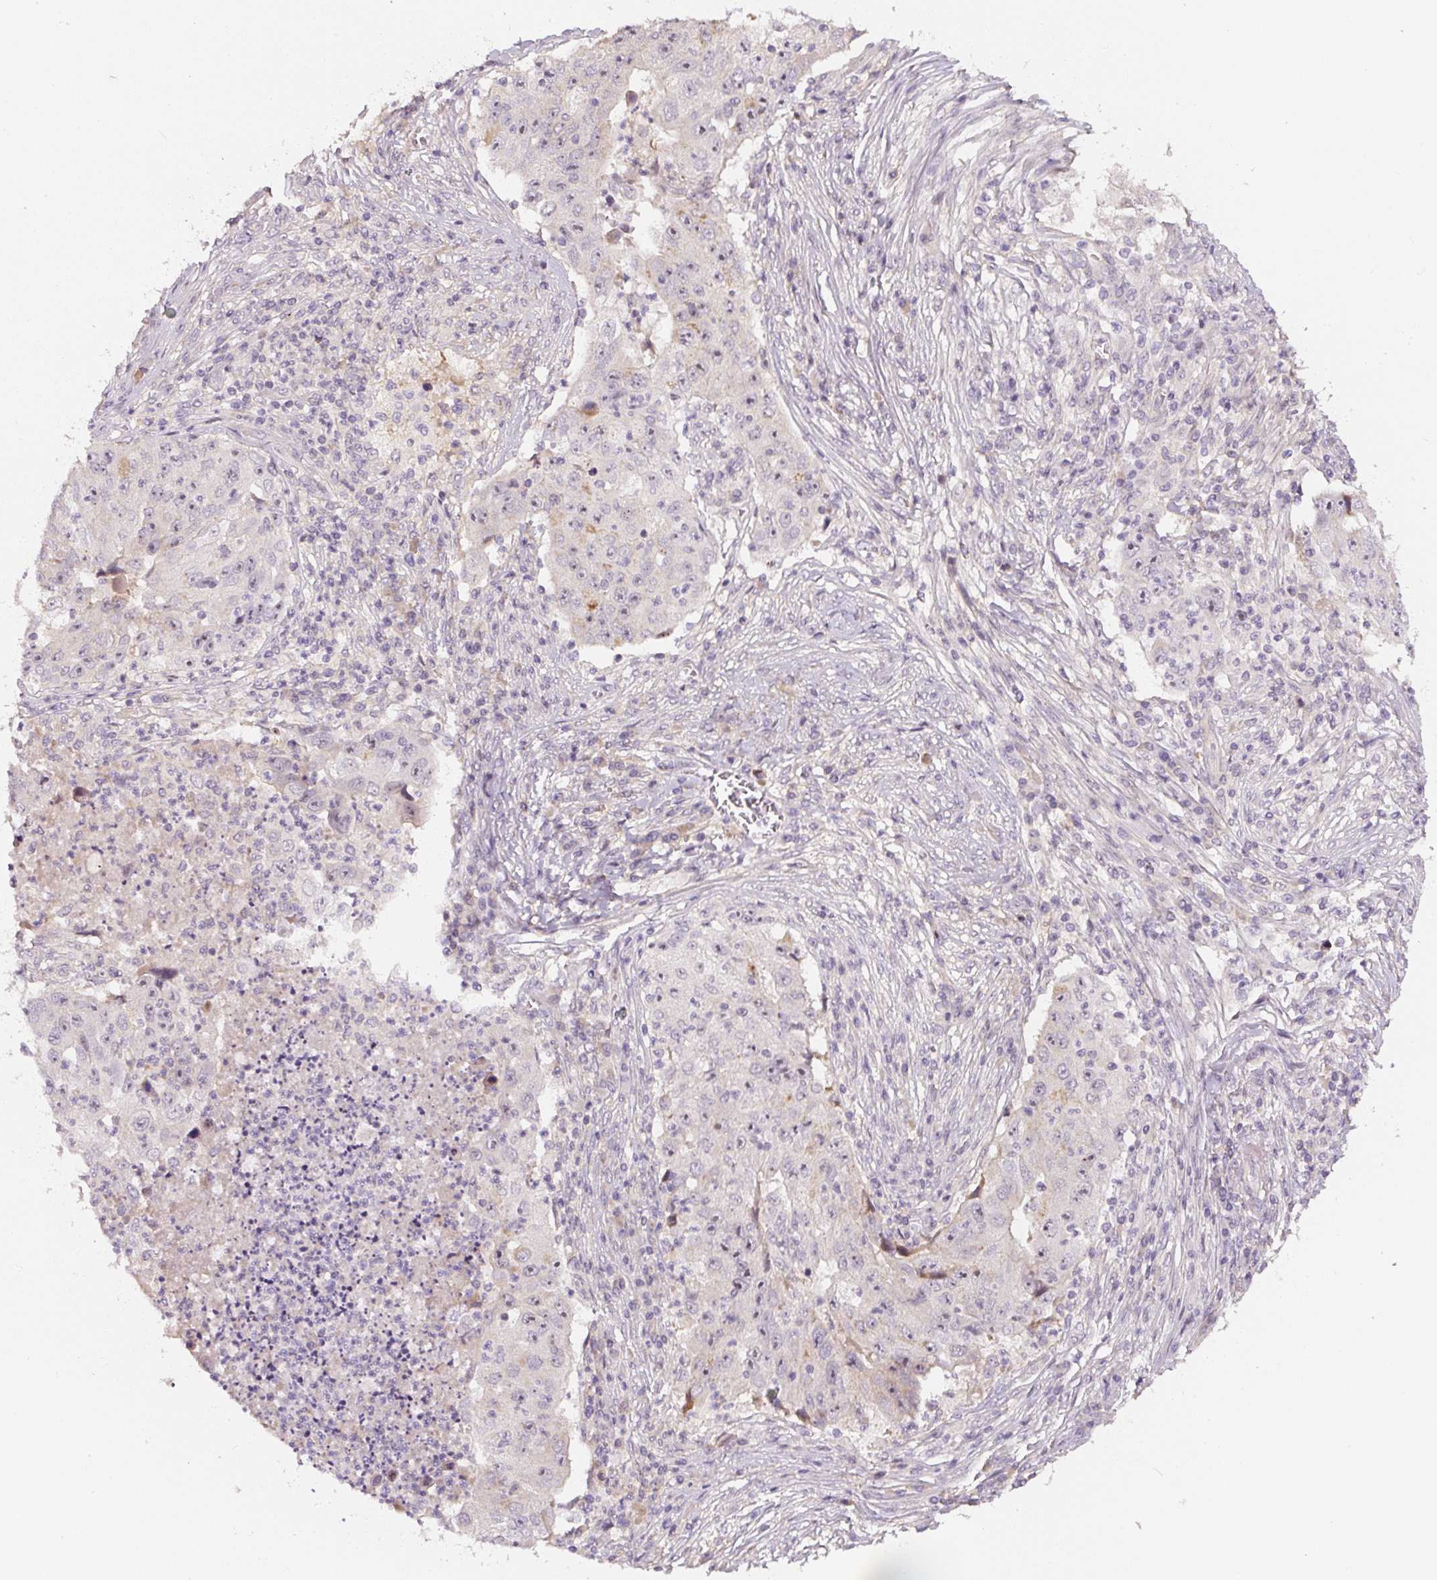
{"staining": {"intensity": "weak", "quantity": "<25%", "location": "nuclear"}, "tissue": "lung cancer", "cell_type": "Tumor cells", "image_type": "cancer", "snomed": [{"axis": "morphology", "description": "Squamous cell carcinoma, NOS"}, {"axis": "topography", "description": "Lung"}], "caption": "Photomicrograph shows no protein positivity in tumor cells of lung squamous cell carcinoma tissue. Brightfield microscopy of immunohistochemistry stained with DAB (3,3'-diaminobenzidine) (brown) and hematoxylin (blue), captured at high magnification.", "gene": "PWWP3B", "patient": {"sex": "male", "age": 64}}